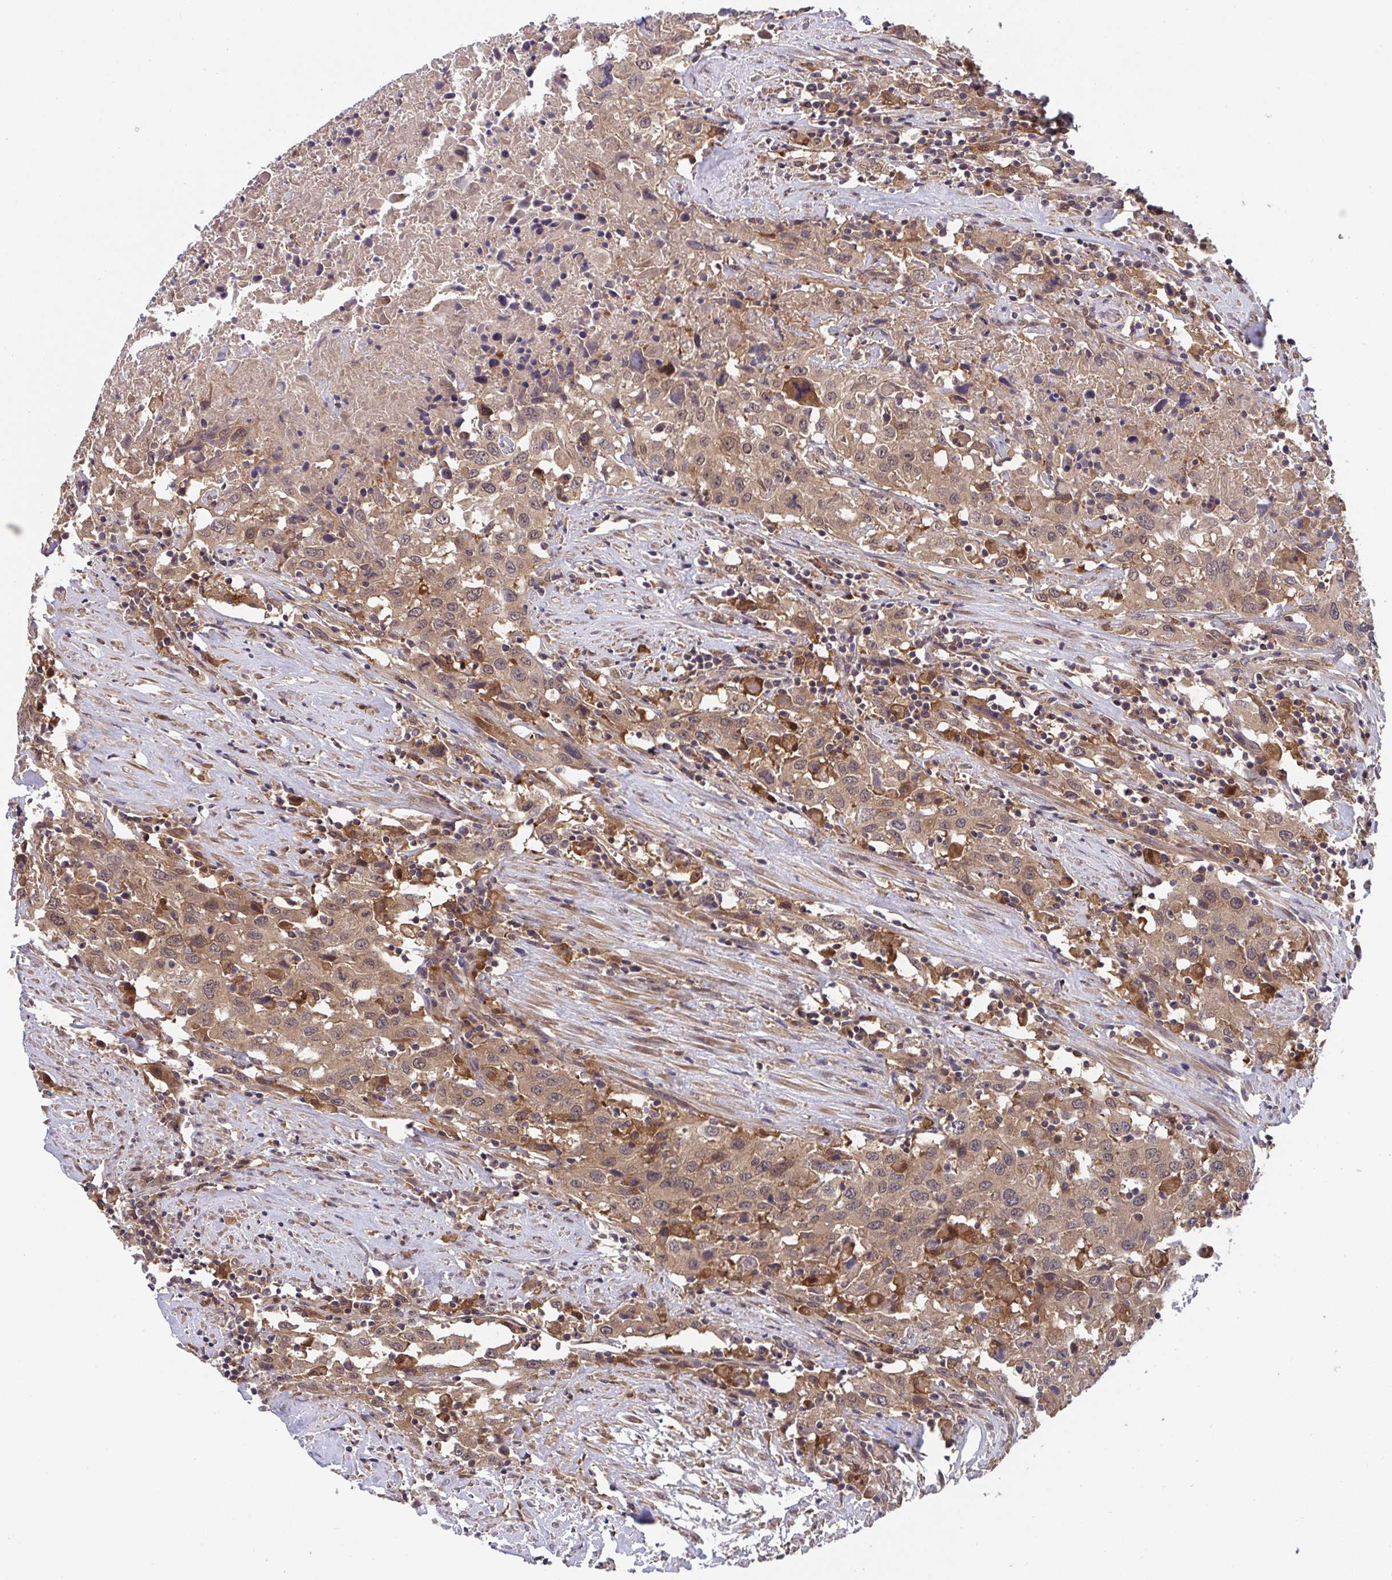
{"staining": {"intensity": "moderate", "quantity": ">75%", "location": "cytoplasmic/membranous,nuclear"}, "tissue": "urothelial cancer", "cell_type": "Tumor cells", "image_type": "cancer", "snomed": [{"axis": "morphology", "description": "Urothelial carcinoma, High grade"}, {"axis": "topography", "description": "Urinary bladder"}], "caption": "Immunohistochemical staining of human urothelial cancer exhibits moderate cytoplasmic/membranous and nuclear protein positivity in about >75% of tumor cells.", "gene": "TIGAR", "patient": {"sex": "male", "age": 61}}